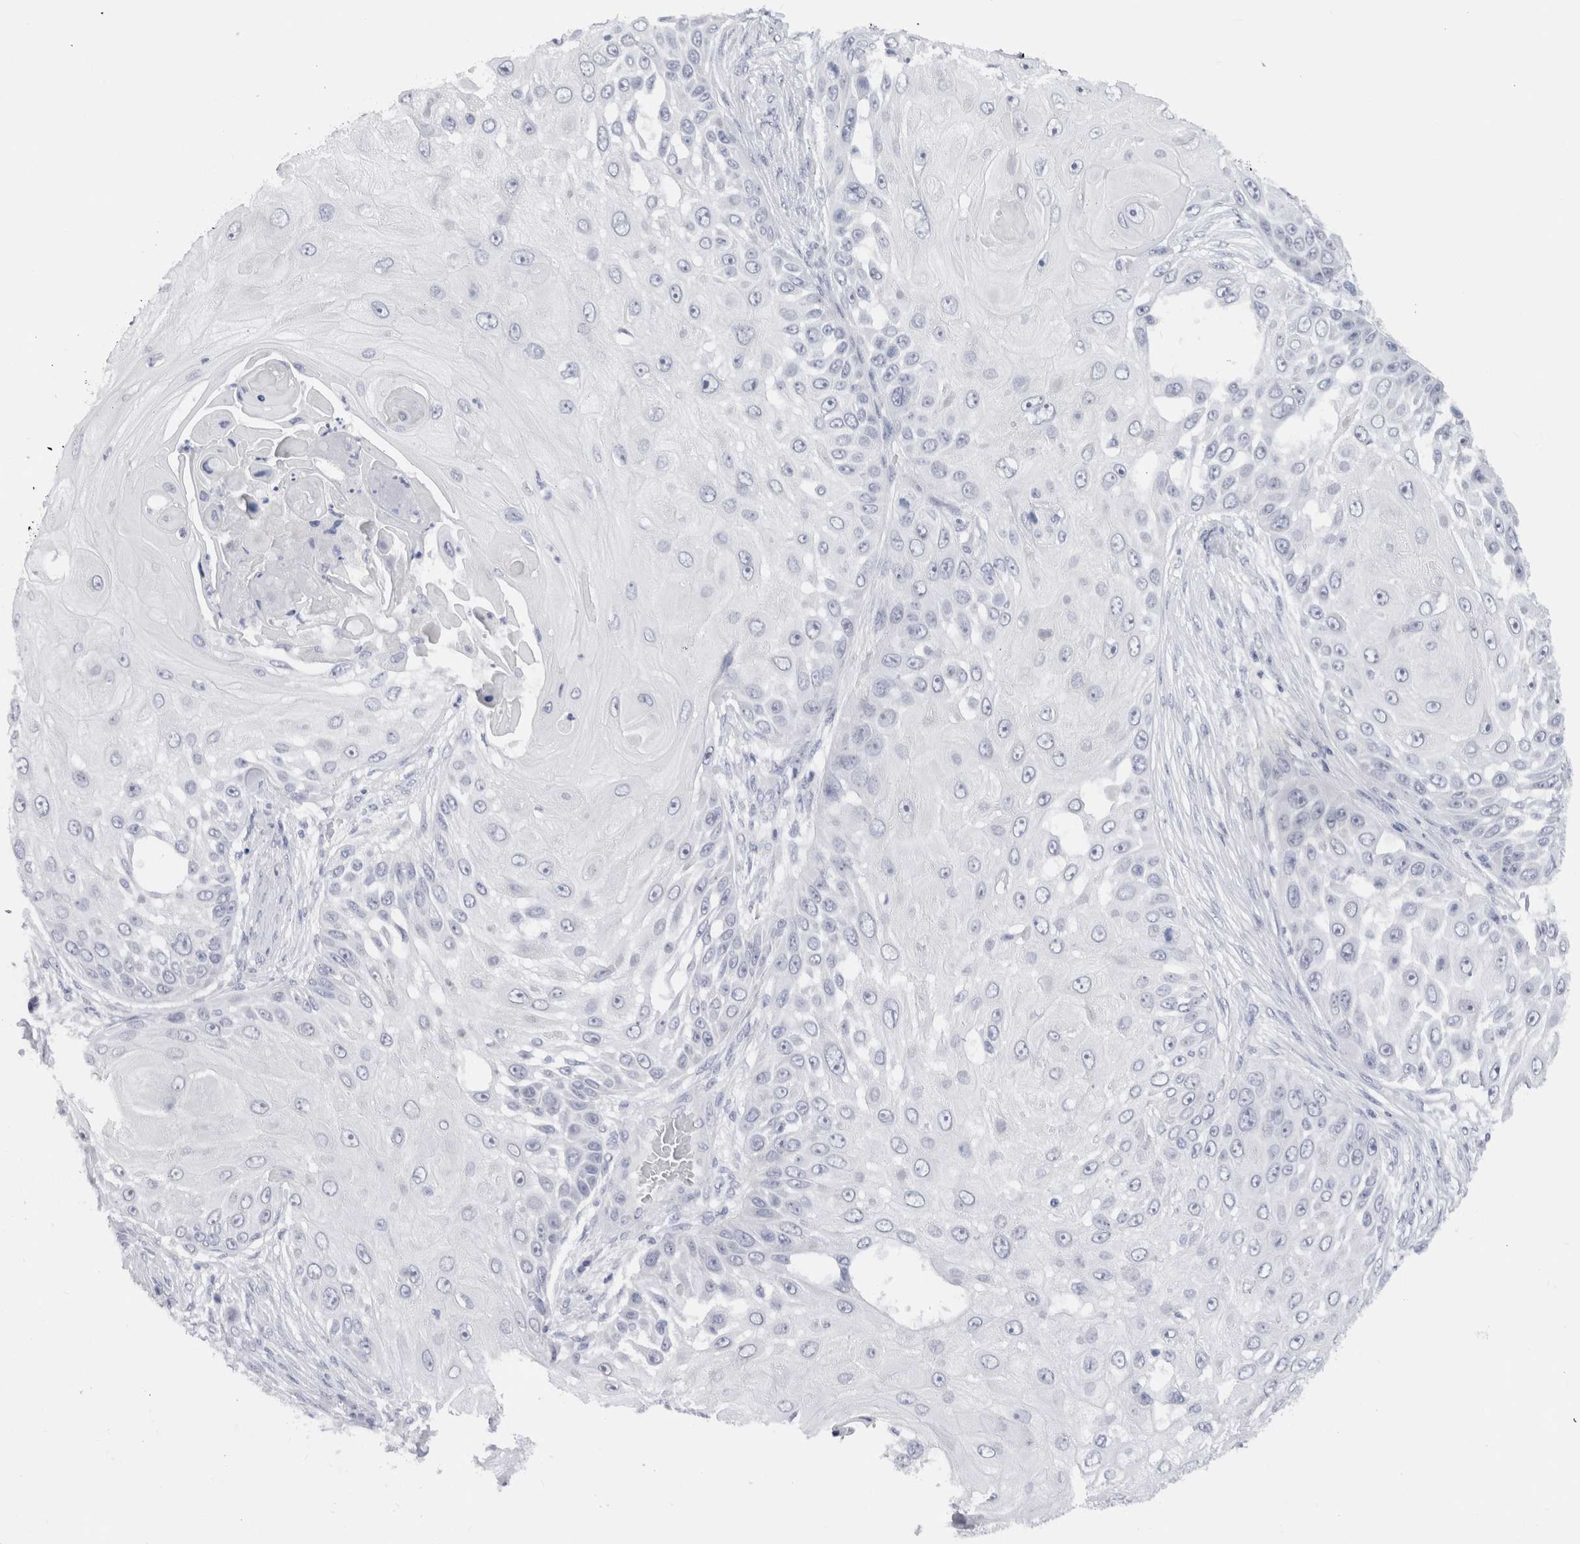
{"staining": {"intensity": "negative", "quantity": "none", "location": "none"}, "tissue": "skin cancer", "cell_type": "Tumor cells", "image_type": "cancer", "snomed": [{"axis": "morphology", "description": "Squamous cell carcinoma, NOS"}, {"axis": "topography", "description": "Skin"}], "caption": "This is an IHC micrograph of squamous cell carcinoma (skin). There is no expression in tumor cells.", "gene": "C9orf50", "patient": {"sex": "female", "age": 44}}